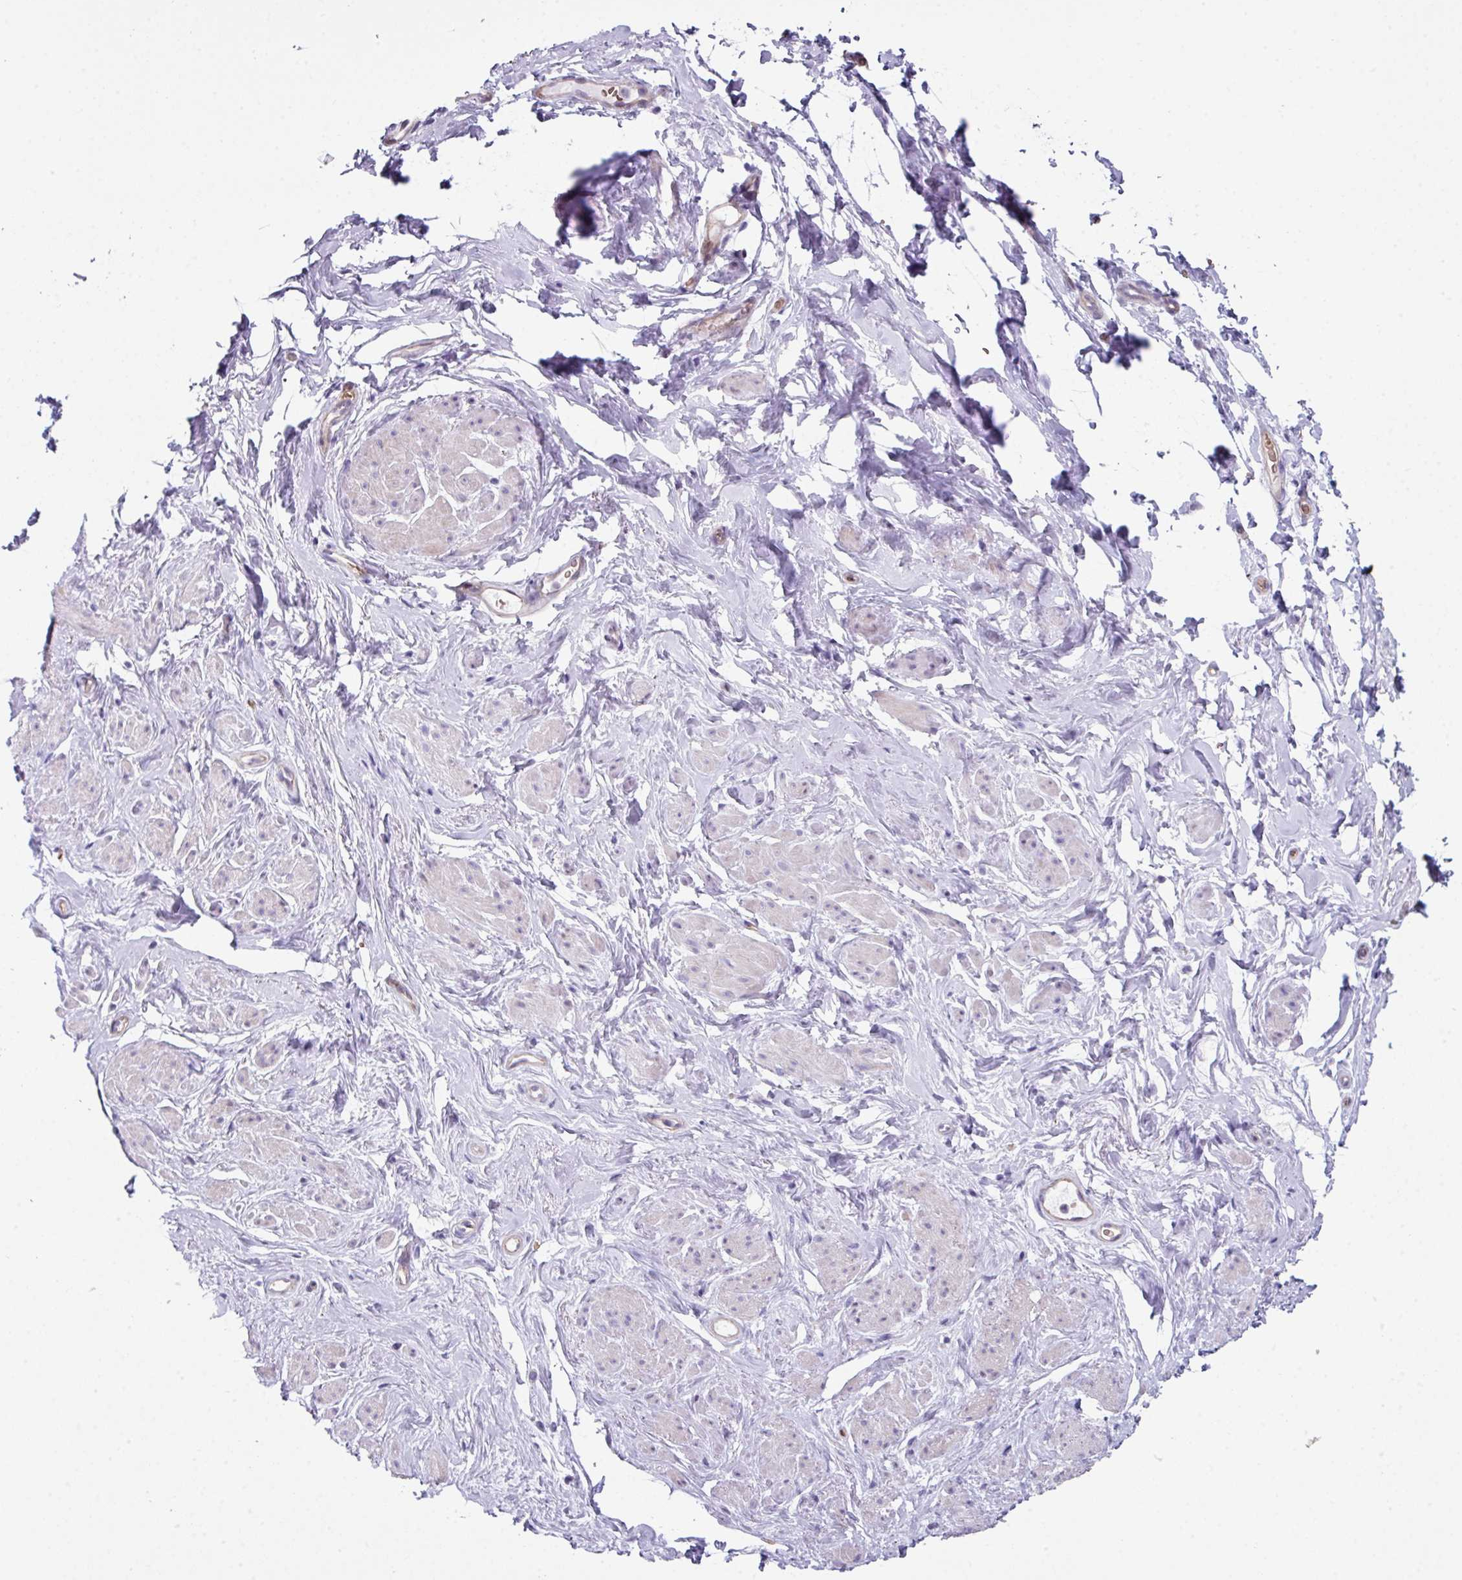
{"staining": {"intensity": "negative", "quantity": "none", "location": "none"}, "tissue": "smooth muscle", "cell_type": "Smooth muscle cells", "image_type": "normal", "snomed": [{"axis": "morphology", "description": "Normal tissue, NOS"}, {"axis": "topography", "description": "Smooth muscle"}, {"axis": "topography", "description": "Peripheral nerve tissue"}], "caption": "This is an immunohistochemistry micrograph of normal smooth muscle. There is no positivity in smooth muscle cells.", "gene": "ANO9", "patient": {"sex": "male", "age": 69}}